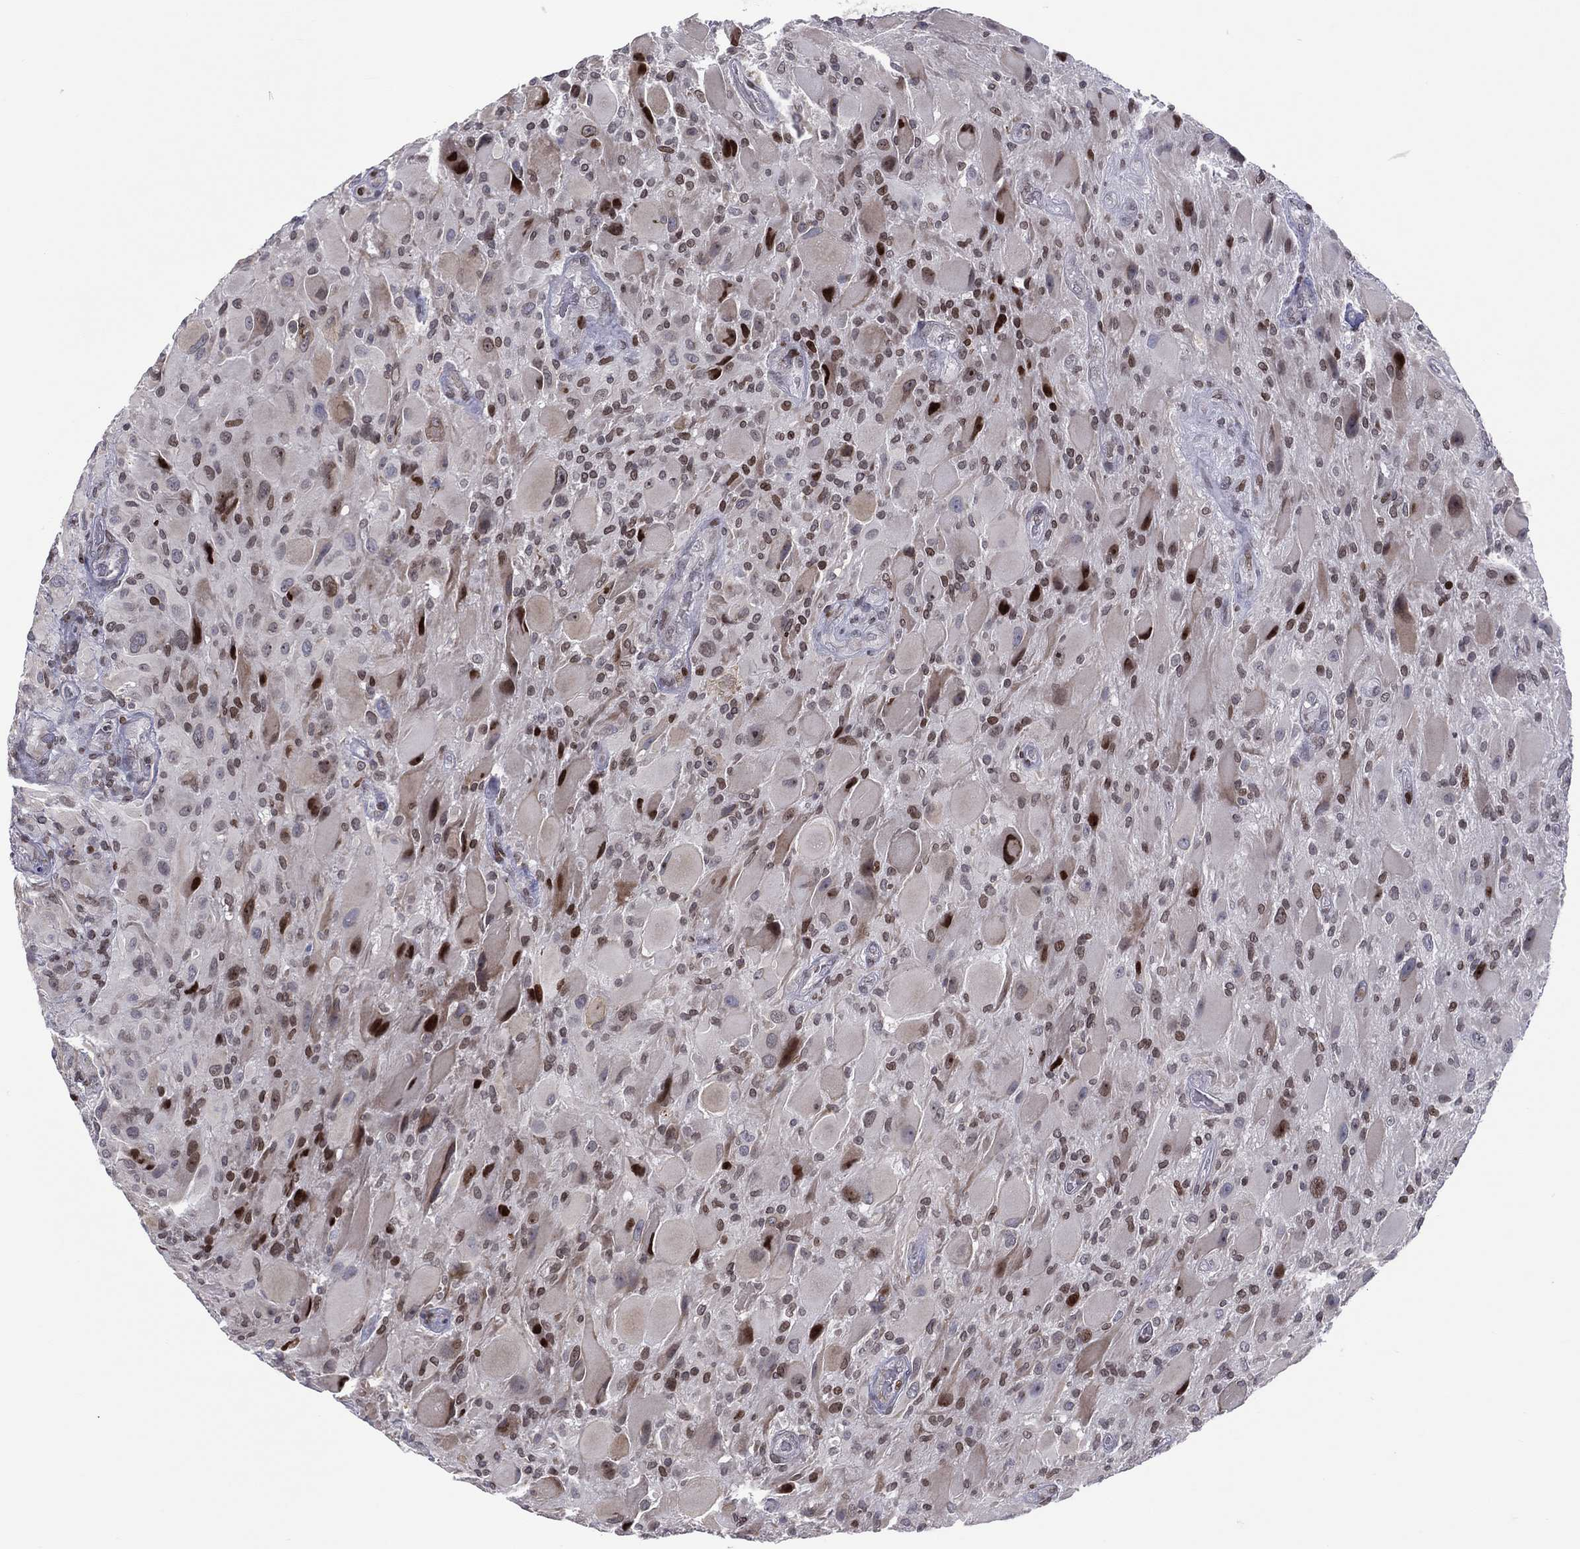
{"staining": {"intensity": "strong", "quantity": "<25%", "location": "nuclear"}, "tissue": "glioma", "cell_type": "Tumor cells", "image_type": "cancer", "snomed": [{"axis": "morphology", "description": "Glioma, malignant, High grade"}, {"axis": "topography", "description": "Cerebral cortex"}], "caption": "IHC staining of glioma, which exhibits medium levels of strong nuclear expression in approximately <25% of tumor cells indicating strong nuclear protein staining. The staining was performed using DAB (3,3'-diaminobenzidine) (brown) for protein detection and nuclei were counterstained in hematoxylin (blue).", "gene": "DBF4B", "patient": {"sex": "male", "age": 35}}